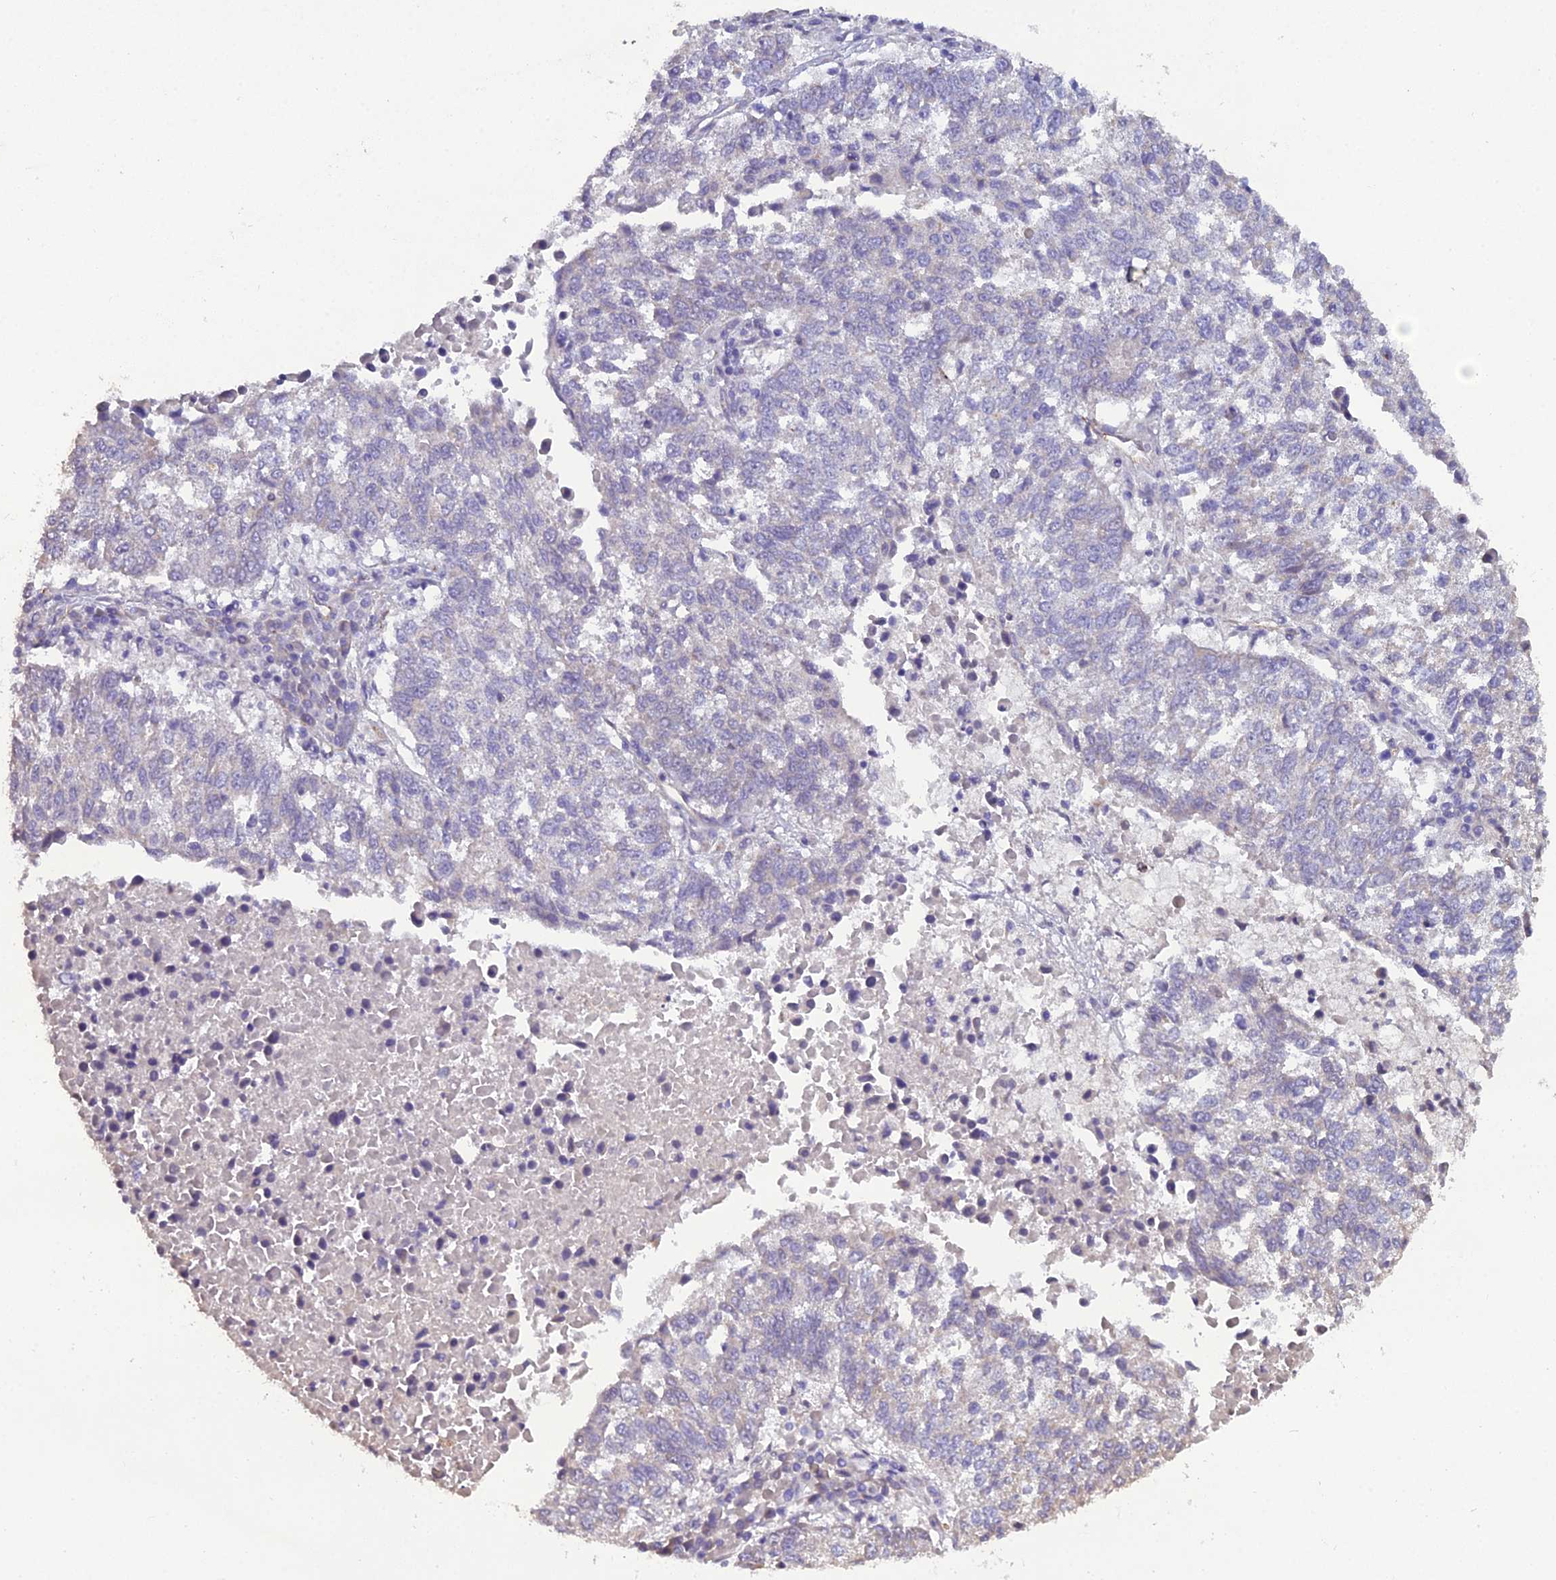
{"staining": {"intensity": "negative", "quantity": "none", "location": "none"}, "tissue": "lung cancer", "cell_type": "Tumor cells", "image_type": "cancer", "snomed": [{"axis": "morphology", "description": "Squamous cell carcinoma, NOS"}, {"axis": "topography", "description": "Lung"}], "caption": "Image shows no significant protein expression in tumor cells of lung squamous cell carcinoma.", "gene": "CFAP47", "patient": {"sex": "male", "age": 73}}